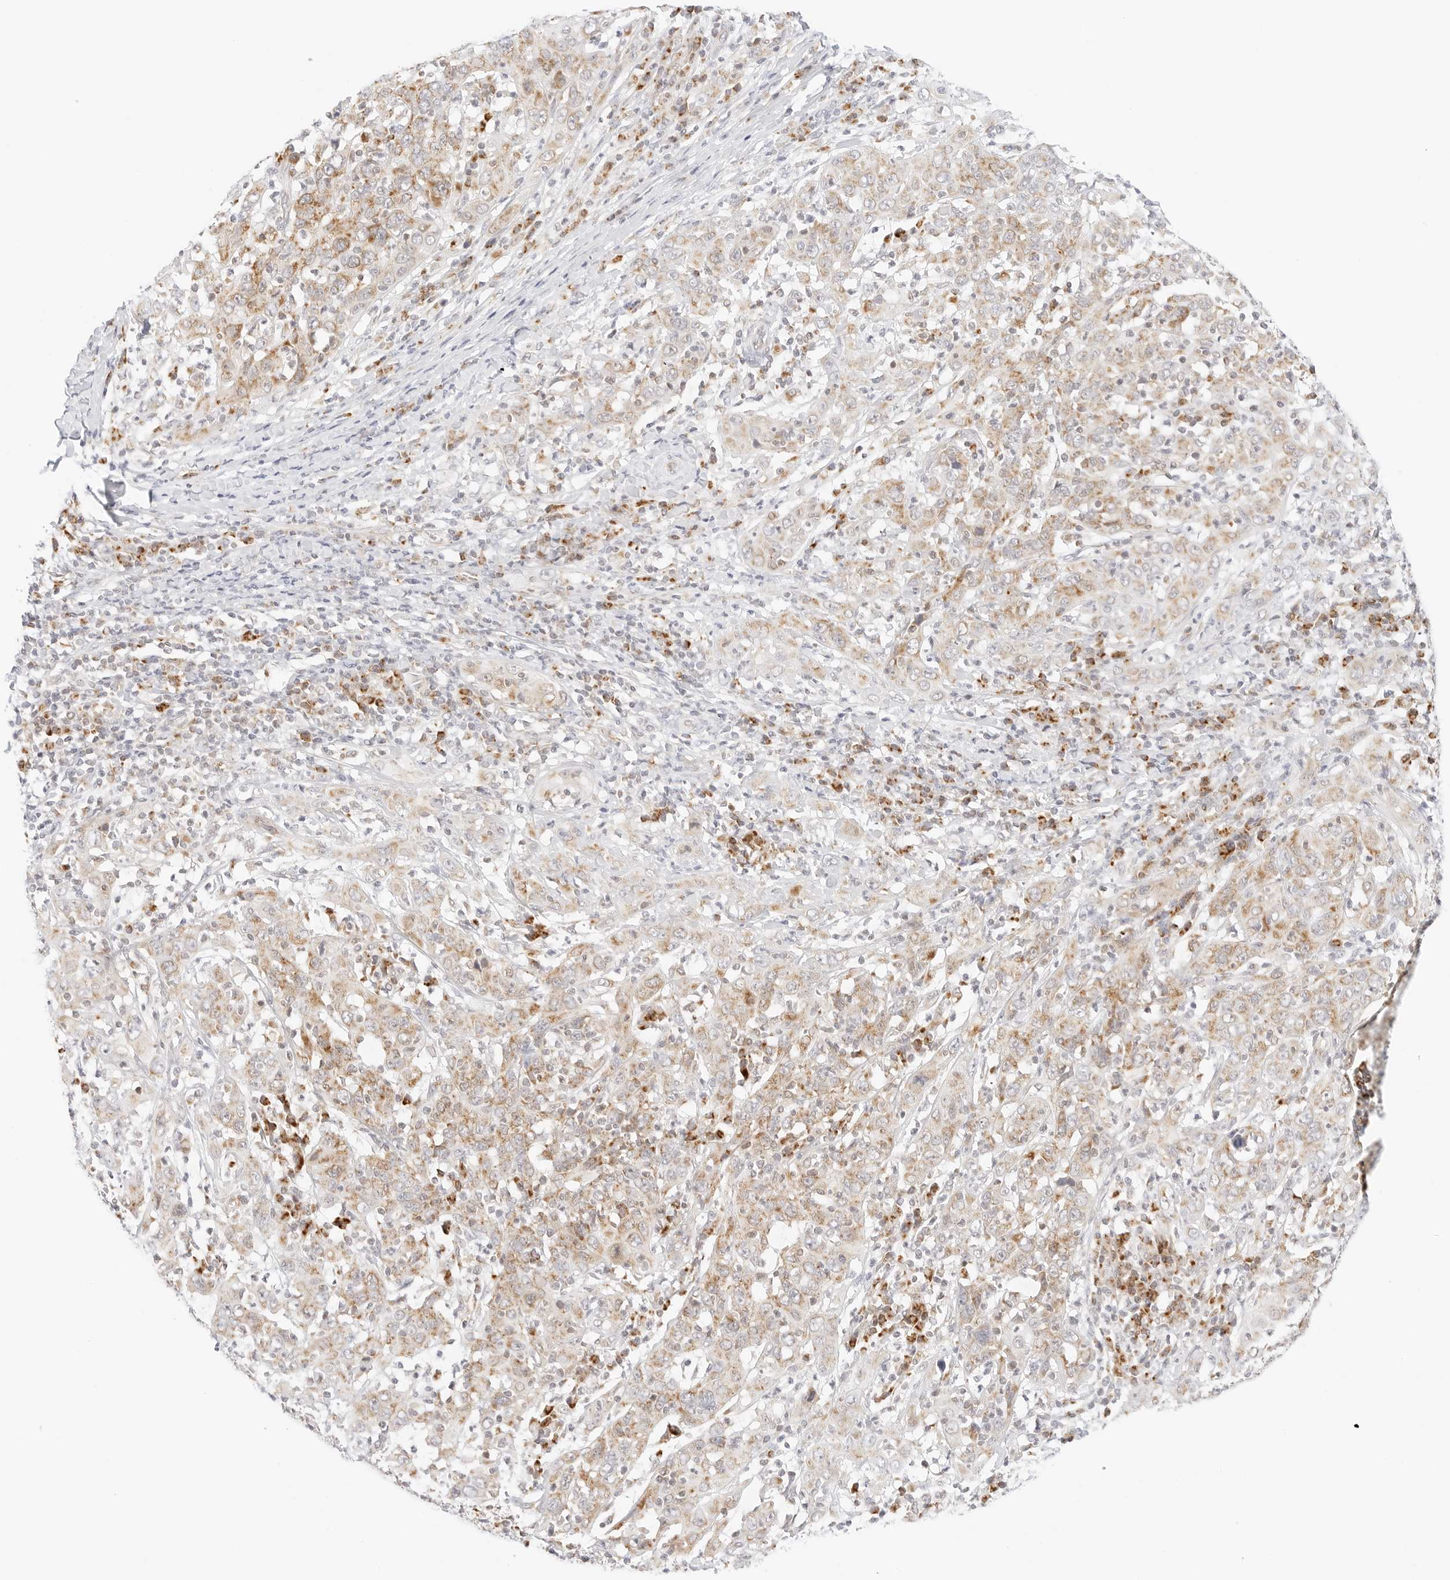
{"staining": {"intensity": "moderate", "quantity": ">75%", "location": "cytoplasmic/membranous"}, "tissue": "cervical cancer", "cell_type": "Tumor cells", "image_type": "cancer", "snomed": [{"axis": "morphology", "description": "Squamous cell carcinoma, NOS"}, {"axis": "topography", "description": "Cervix"}], "caption": "DAB immunohistochemical staining of cervical cancer (squamous cell carcinoma) exhibits moderate cytoplasmic/membranous protein expression in approximately >75% of tumor cells.", "gene": "FH", "patient": {"sex": "female", "age": 46}}